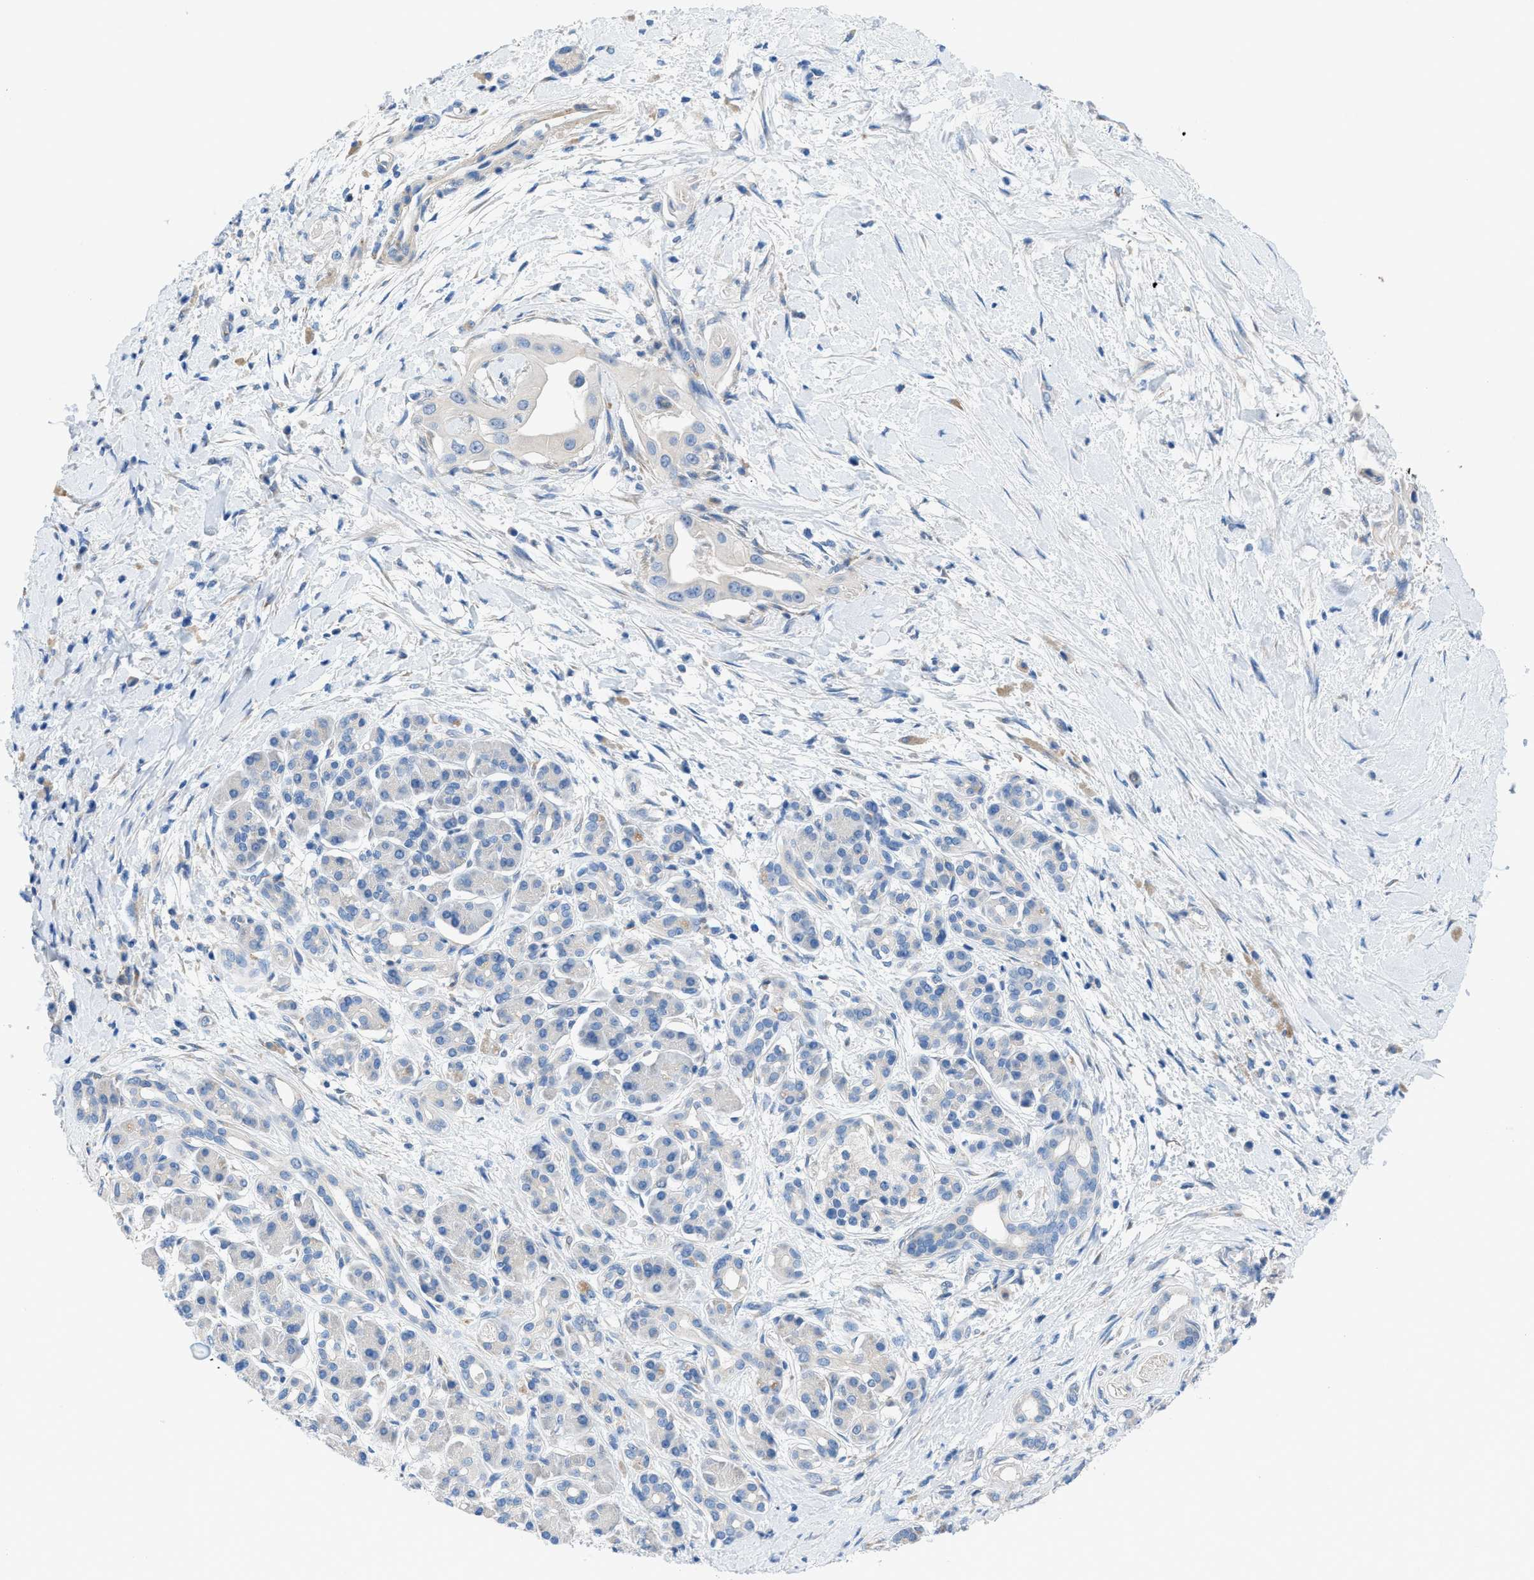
{"staining": {"intensity": "negative", "quantity": "none", "location": "none"}, "tissue": "pancreatic cancer", "cell_type": "Tumor cells", "image_type": "cancer", "snomed": [{"axis": "morphology", "description": "Adenocarcinoma, NOS"}, {"axis": "topography", "description": "Pancreas"}], "caption": "Tumor cells show no significant positivity in pancreatic cancer.", "gene": "ITPR1", "patient": {"sex": "male", "age": 55}}